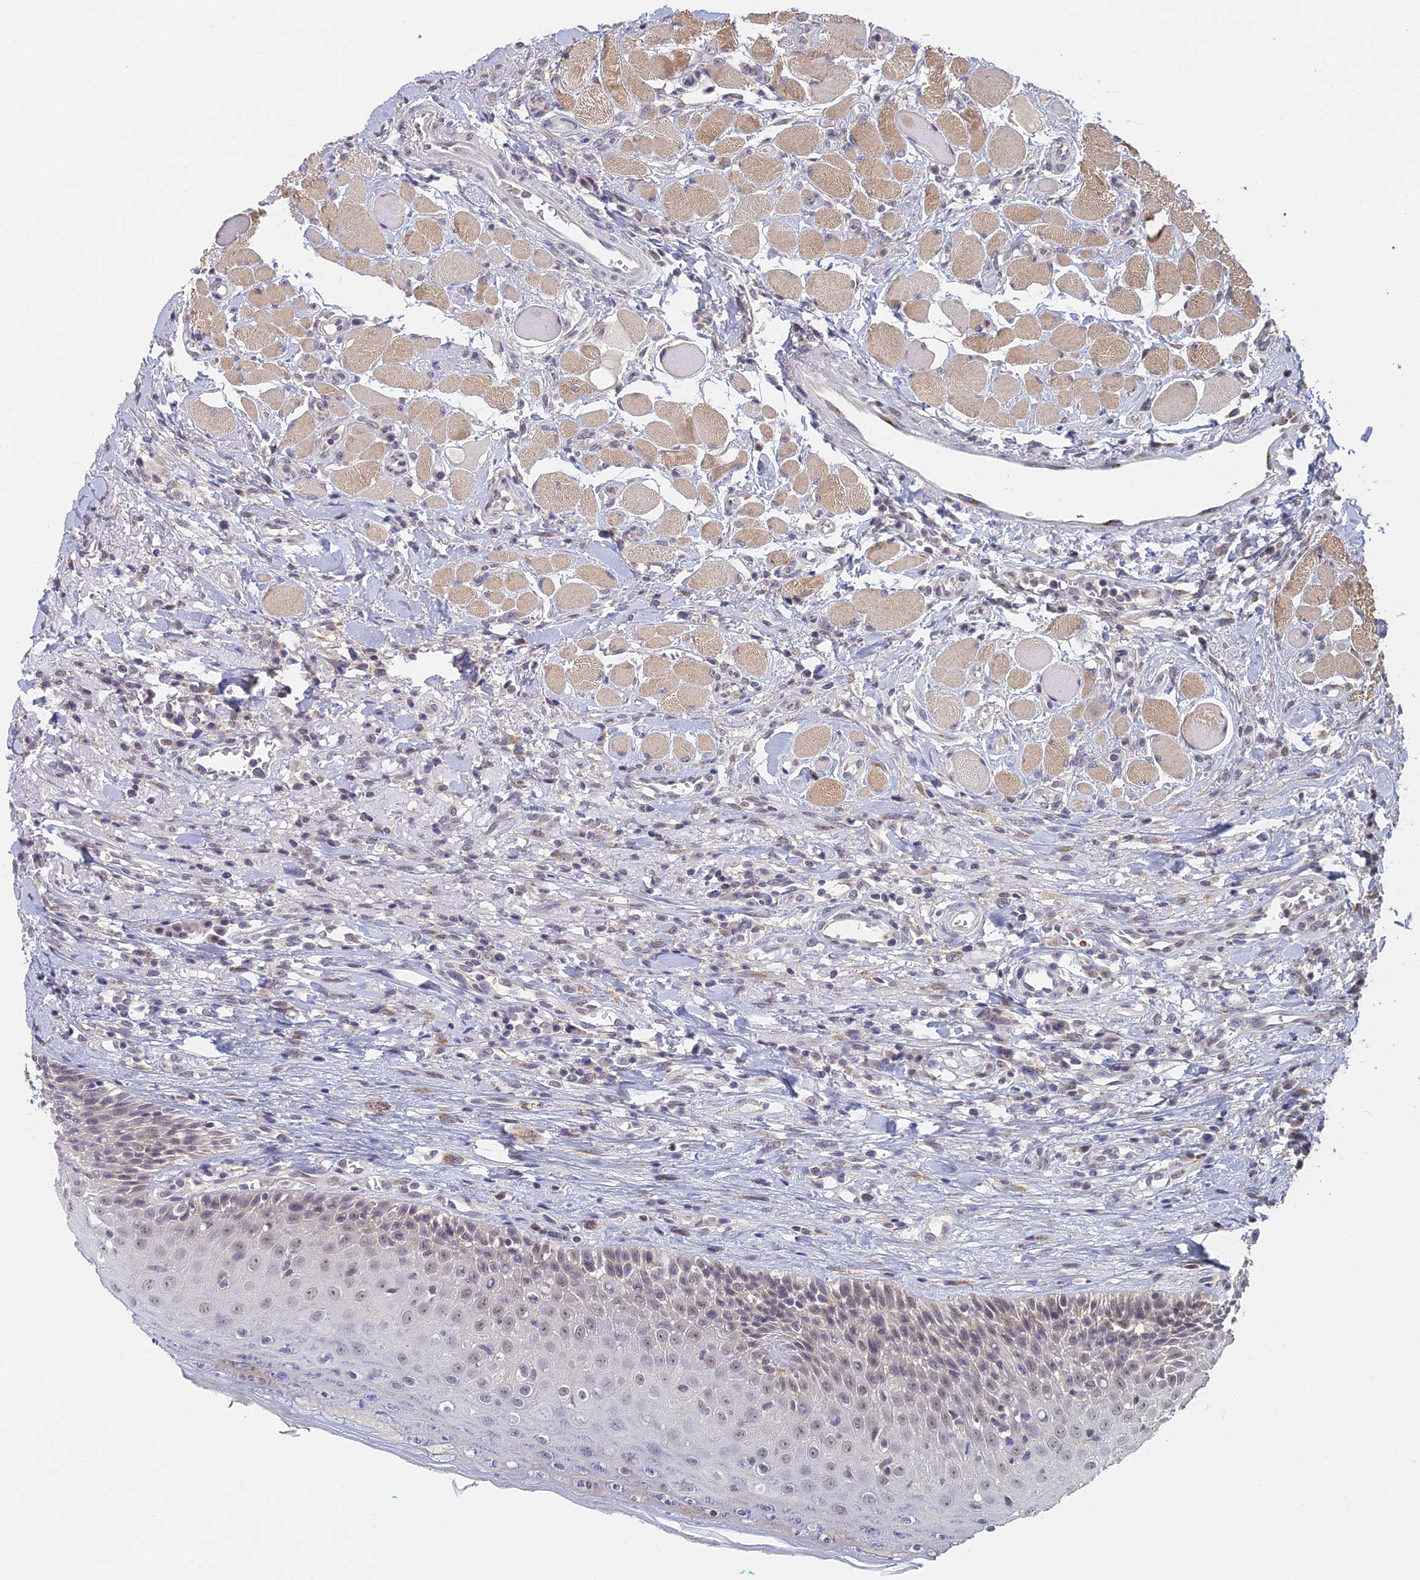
{"staining": {"intensity": "weak", "quantity": "<25%", "location": "nuclear"}, "tissue": "oral mucosa", "cell_type": "Squamous epithelial cells", "image_type": "normal", "snomed": [{"axis": "morphology", "description": "Normal tissue, NOS"}, {"axis": "topography", "description": "Oral tissue"}], "caption": "Immunohistochemistry (IHC) photomicrograph of benign human oral mucosa stained for a protein (brown), which displays no staining in squamous epithelial cells.", "gene": "GPATCH1", "patient": {"sex": "female", "age": 70}}